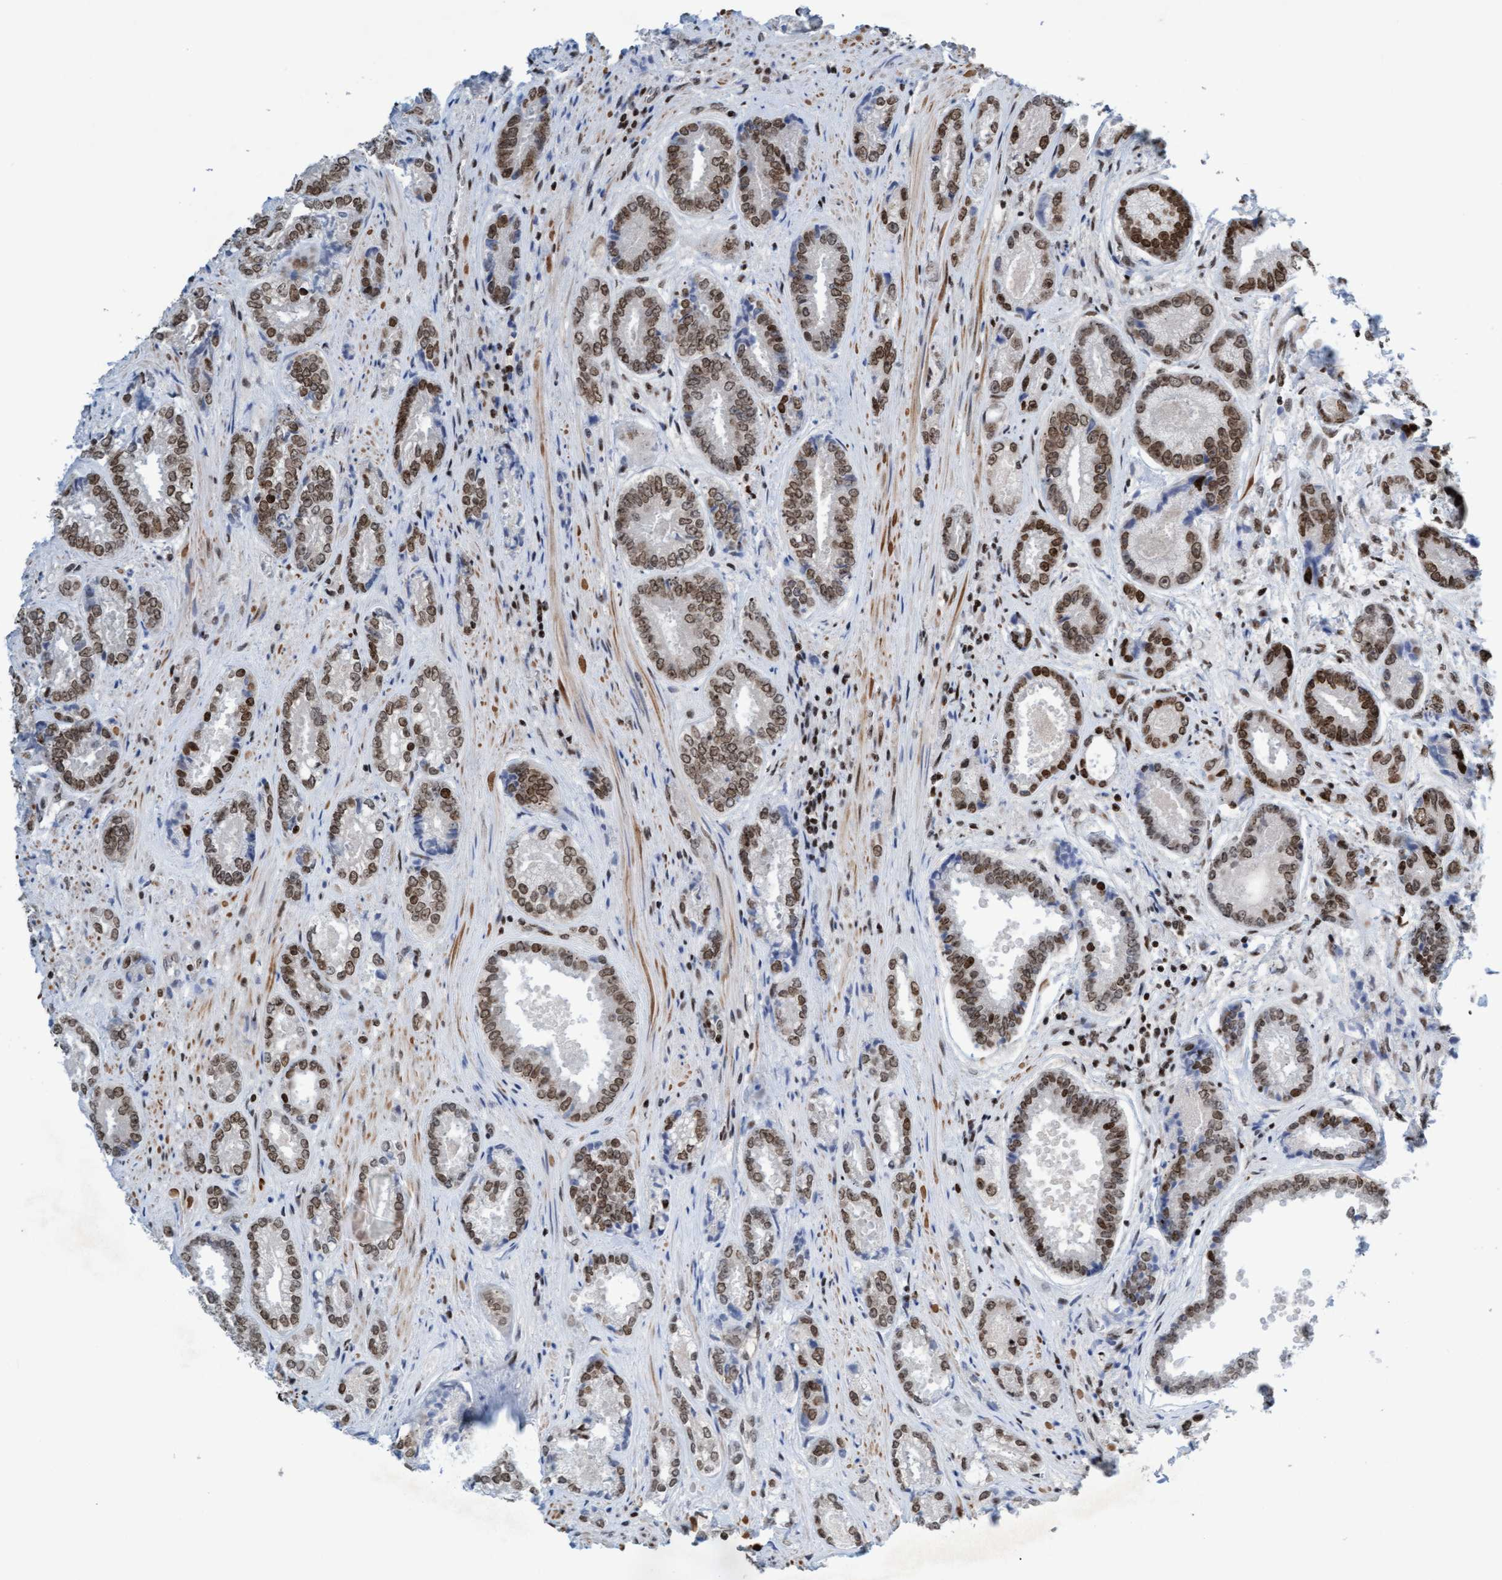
{"staining": {"intensity": "moderate", "quantity": ">75%", "location": "nuclear"}, "tissue": "prostate cancer", "cell_type": "Tumor cells", "image_type": "cancer", "snomed": [{"axis": "morphology", "description": "Adenocarcinoma, High grade"}, {"axis": "topography", "description": "Prostate"}], "caption": "This is a micrograph of immunohistochemistry (IHC) staining of prostate adenocarcinoma (high-grade), which shows moderate expression in the nuclear of tumor cells.", "gene": "GLRX2", "patient": {"sex": "male", "age": 61}}